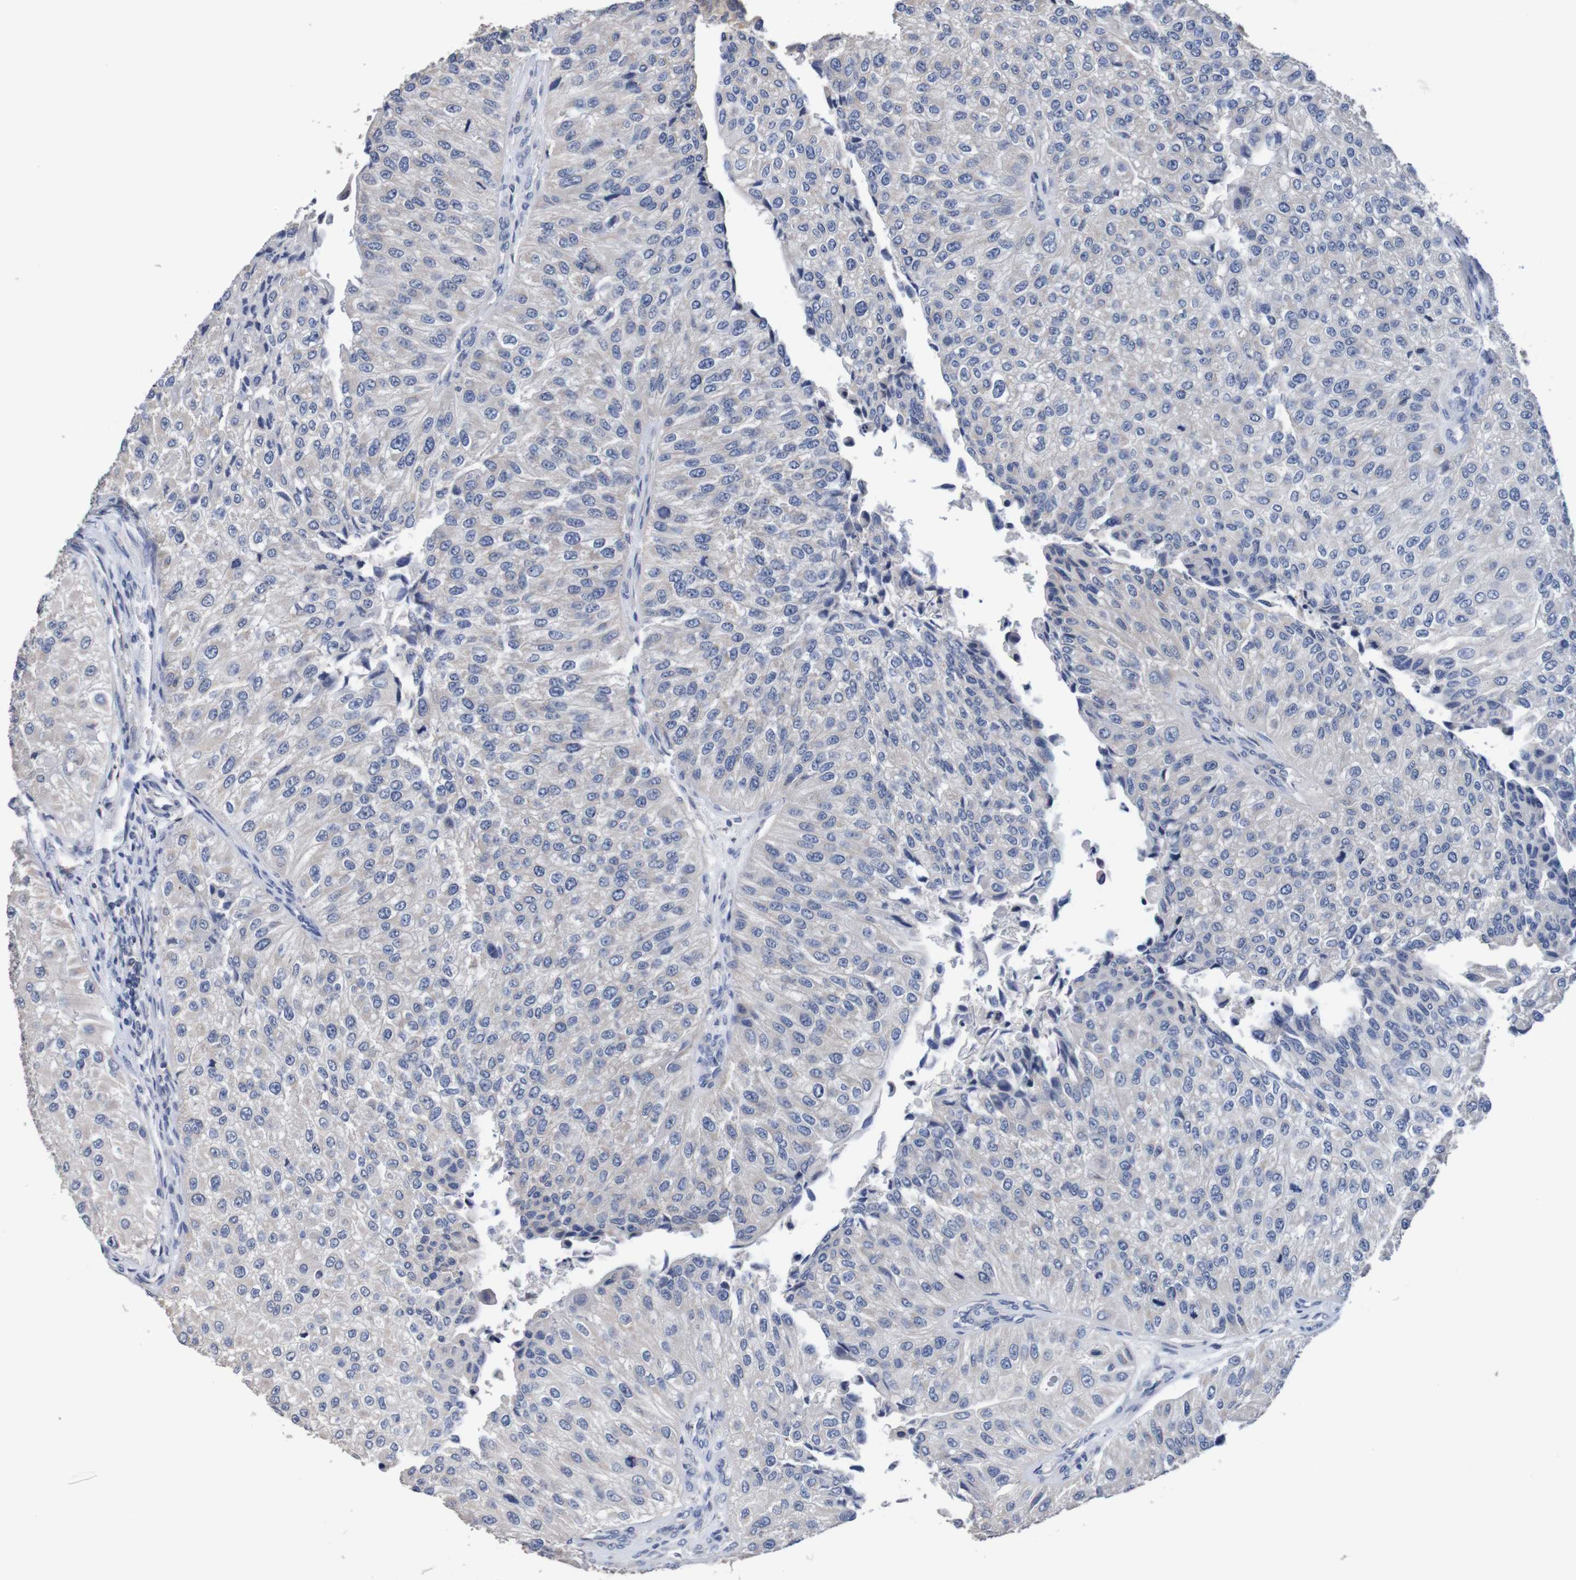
{"staining": {"intensity": "negative", "quantity": "none", "location": "none"}, "tissue": "urothelial cancer", "cell_type": "Tumor cells", "image_type": "cancer", "snomed": [{"axis": "morphology", "description": "Urothelial carcinoma, High grade"}, {"axis": "topography", "description": "Kidney"}, {"axis": "topography", "description": "Urinary bladder"}], "caption": "Immunohistochemistry (IHC) photomicrograph of neoplastic tissue: human high-grade urothelial carcinoma stained with DAB reveals no significant protein positivity in tumor cells.", "gene": "FIBP", "patient": {"sex": "male", "age": 77}}